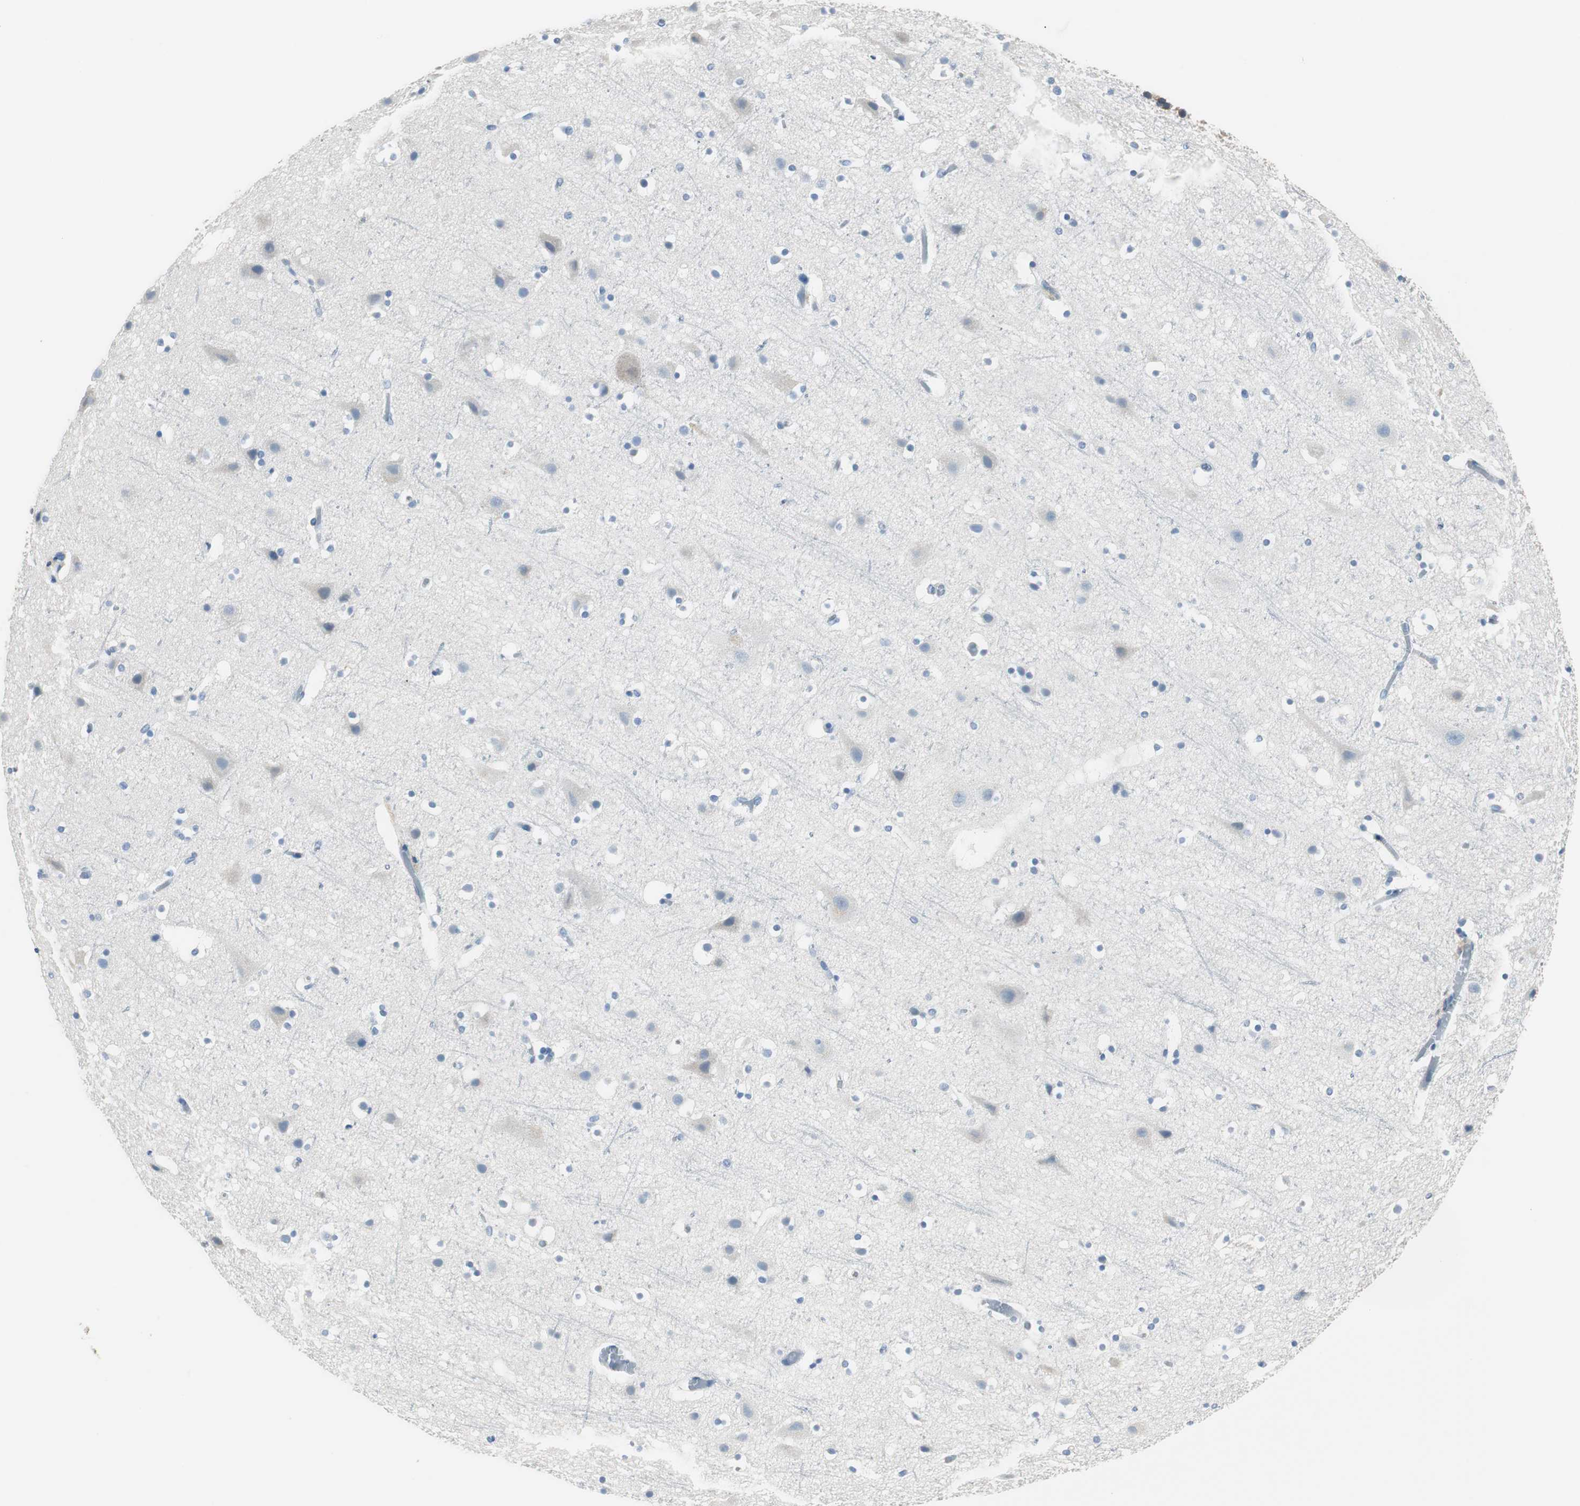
{"staining": {"intensity": "negative", "quantity": "none", "location": "none"}, "tissue": "cerebral cortex", "cell_type": "Endothelial cells", "image_type": "normal", "snomed": [{"axis": "morphology", "description": "Normal tissue, NOS"}, {"axis": "topography", "description": "Cerebral cortex"}], "caption": "A micrograph of human cerebral cortex is negative for staining in endothelial cells. Brightfield microscopy of immunohistochemistry (IHC) stained with DAB (3,3'-diaminobenzidine) (brown) and hematoxylin (blue), captured at high magnification.", "gene": "FBP1", "patient": {"sex": "male", "age": 45}}